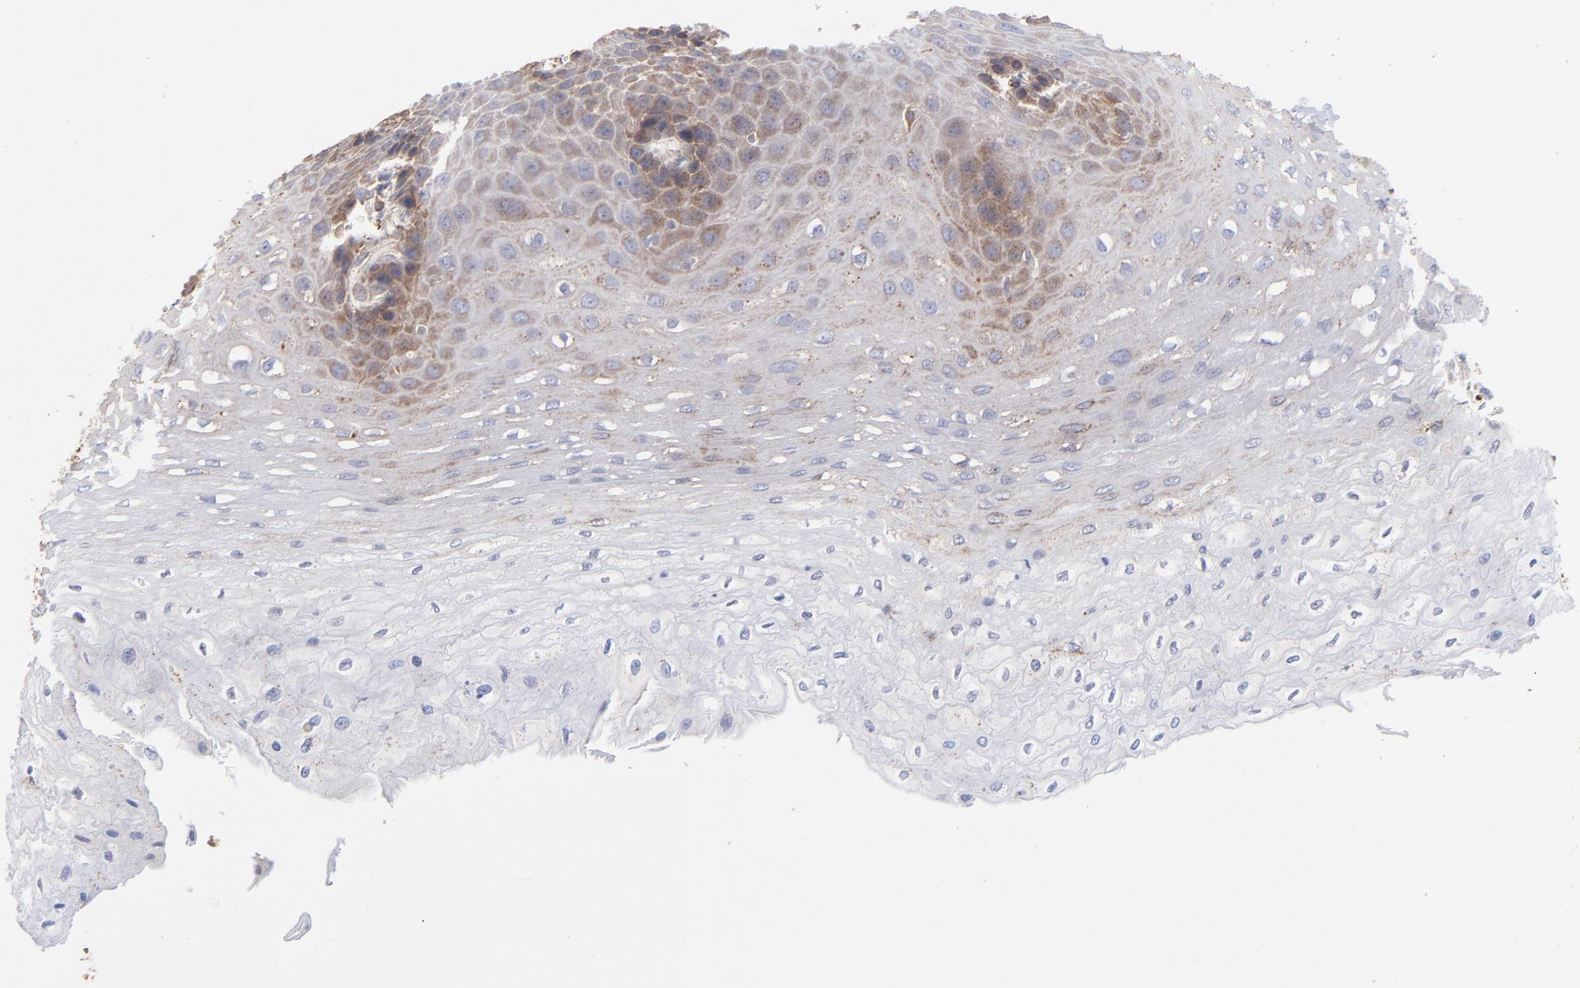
{"staining": {"intensity": "weak", "quantity": "<25%", "location": "cytoplasmic/membranous"}, "tissue": "esophagus", "cell_type": "Squamous epithelial cells", "image_type": "normal", "snomed": [{"axis": "morphology", "description": "Normal tissue, NOS"}, {"axis": "topography", "description": "Esophagus"}], "caption": "This image is of normal esophagus stained with immunohistochemistry (IHC) to label a protein in brown with the nuclei are counter-stained blue. There is no expression in squamous epithelial cells. (IHC, brightfield microscopy, high magnification).", "gene": "PFKM", "patient": {"sex": "female", "age": 72}}